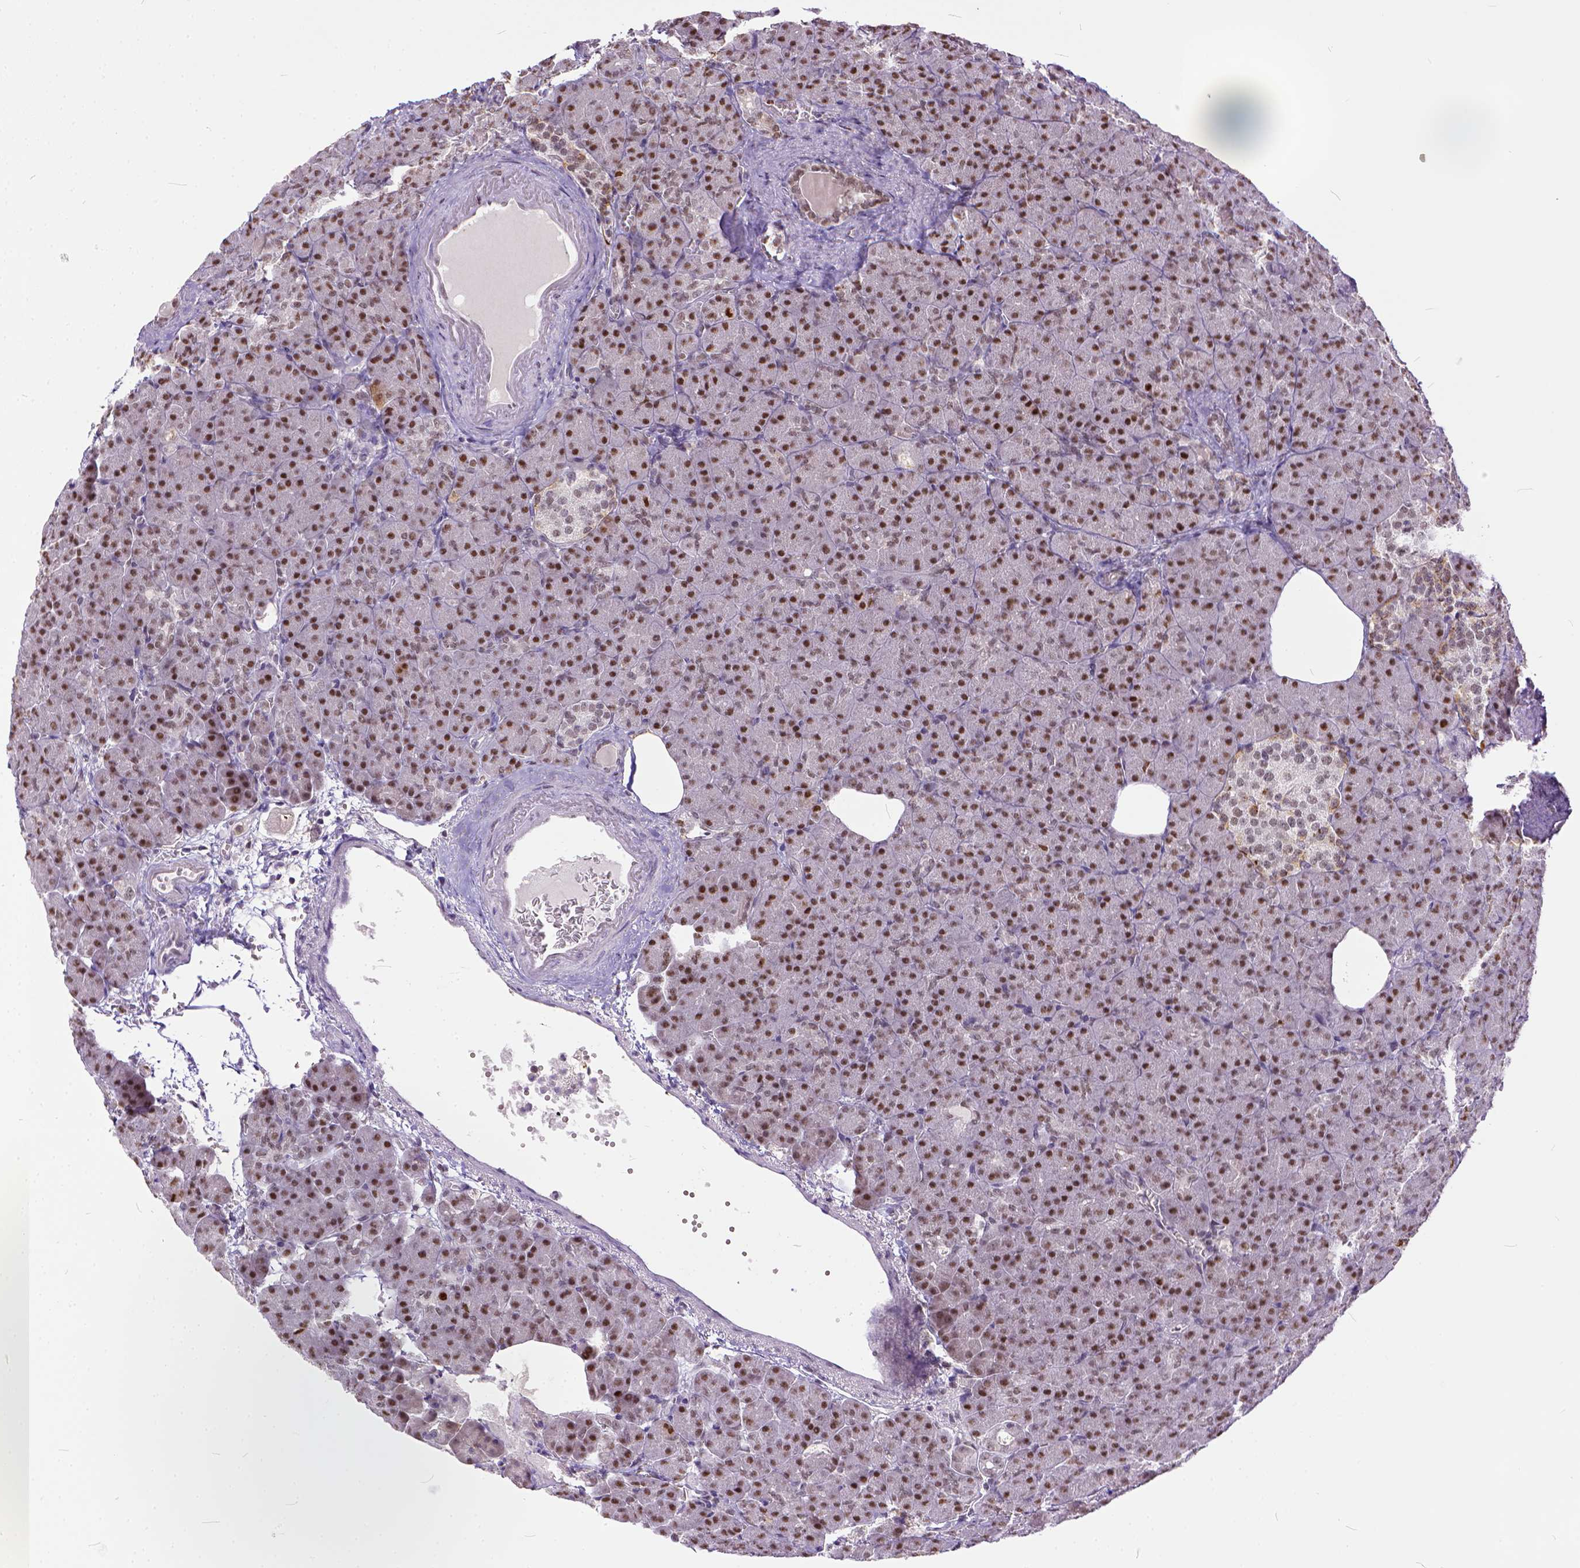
{"staining": {"intensity": "strong", "quantity": "25%-75%", "location": "nuclear"}, "tissue": "pancreas", "cell_type": "Exocrine glandular cells", "image_type": "normal", "snomed": [{"axis": "morphology", "description": "Normal tissue, NOS"}, {"axis": "topography", "description": "Pancreas"}], "caption": "Approximately 25%-75% of exocrine glandular cells in unremarkable pancreas reveal strong nuclear protein staining as visualized by brown immunohistochemical staining.", "gene": "ERCC1", "patient": {"sex": "female", "age": 74}}